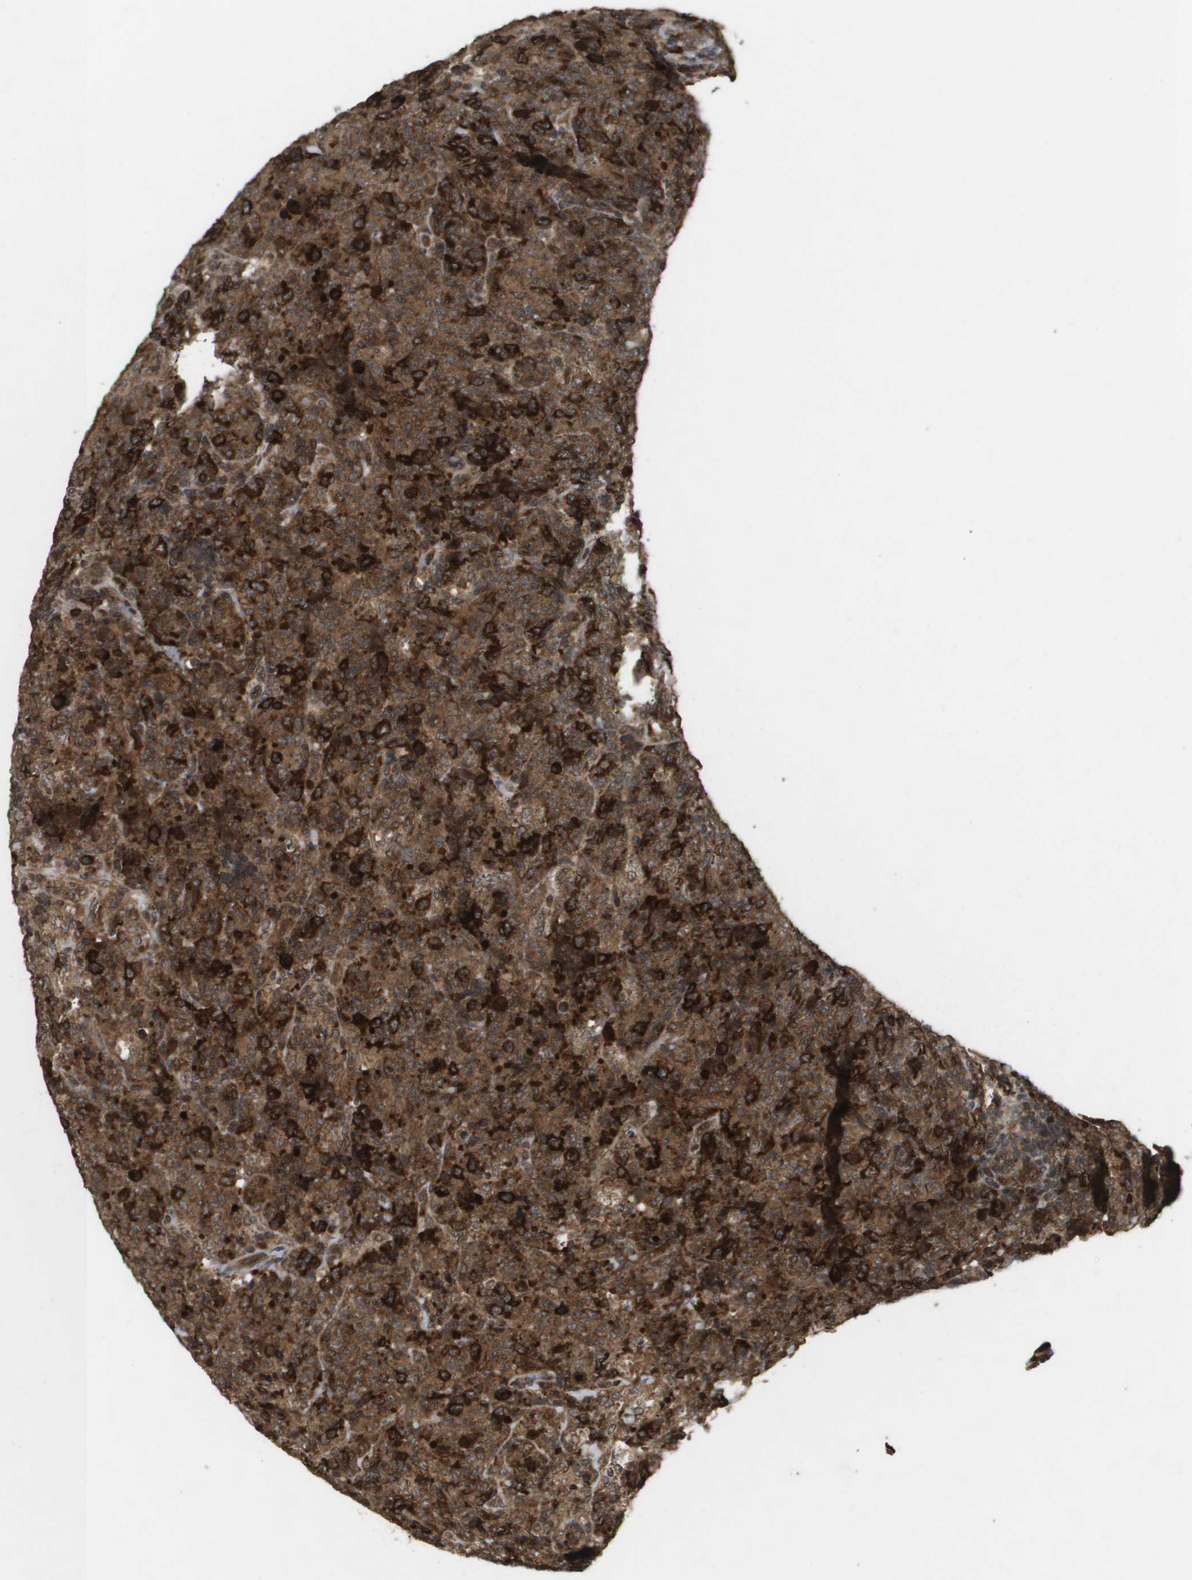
{"staining": {"intensity": "strong", "quantity": ">75%", "location": "cytoplasmic/membranous"}, "tissue": "lymphoma", "cell_type": "Tumor cells", "image_type": "cancer", "snomed": [{"axis": "morphology", "description": "Malignant lymphoma, non-Hodgkin's type, High grade"}, {"axis": "topography", "description": "Tonsil"}], "caption": "Human malignant lymphoma, non-Hodgkin's type (high-grade) stained with a brown dye shows strong cytoplasmic/membranous positive positivity in approximately >75% of tumor cells.", "gene": "KIF11", "patient": {"sex": "female", "age": 36}}